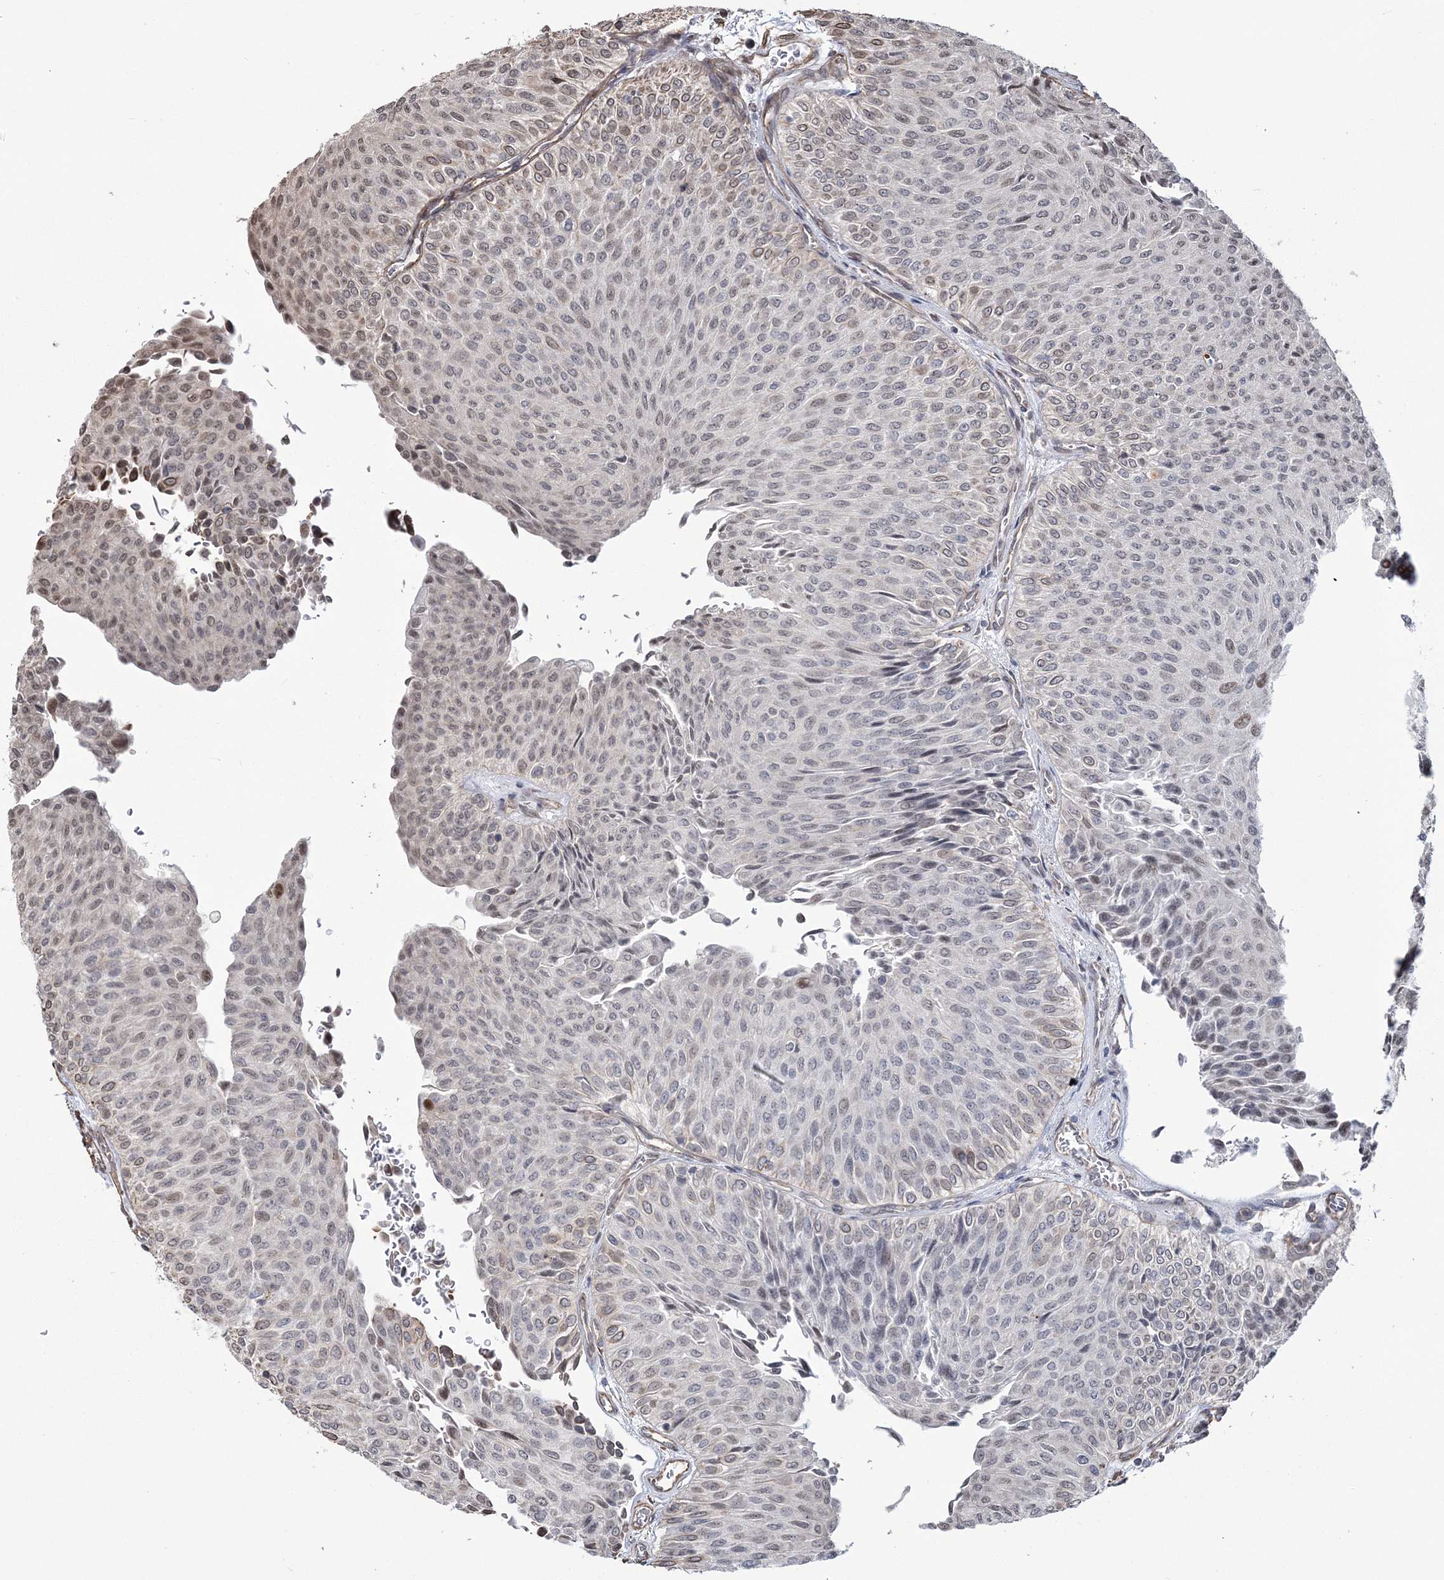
{"staining": {"intensity": "weak", "quantity": "25%-75%", "location": "nuclear"}, "tissue": "urothelial cancer", "cell_type": "Tumor cells", "image_type": "cancer", "snomed": [{"axis": "morphology", "description": "Urothelial carcinoma, Low grade"}, {"axis": "topography", "description": "Urinary bladder"}], "caption": "High-magnification brightfield microscopy of low-grade urothelial carcinoma stained with DAB (brown) and counterstained with hematoxylin (blue). tumor cells exhibit weak nuclear staining is present in about25%-75% of cells. (IHC, brightfield microscopy, high magnification).", "gene": "ATP11B", "patient": {"sex": "male", "age": 78}}